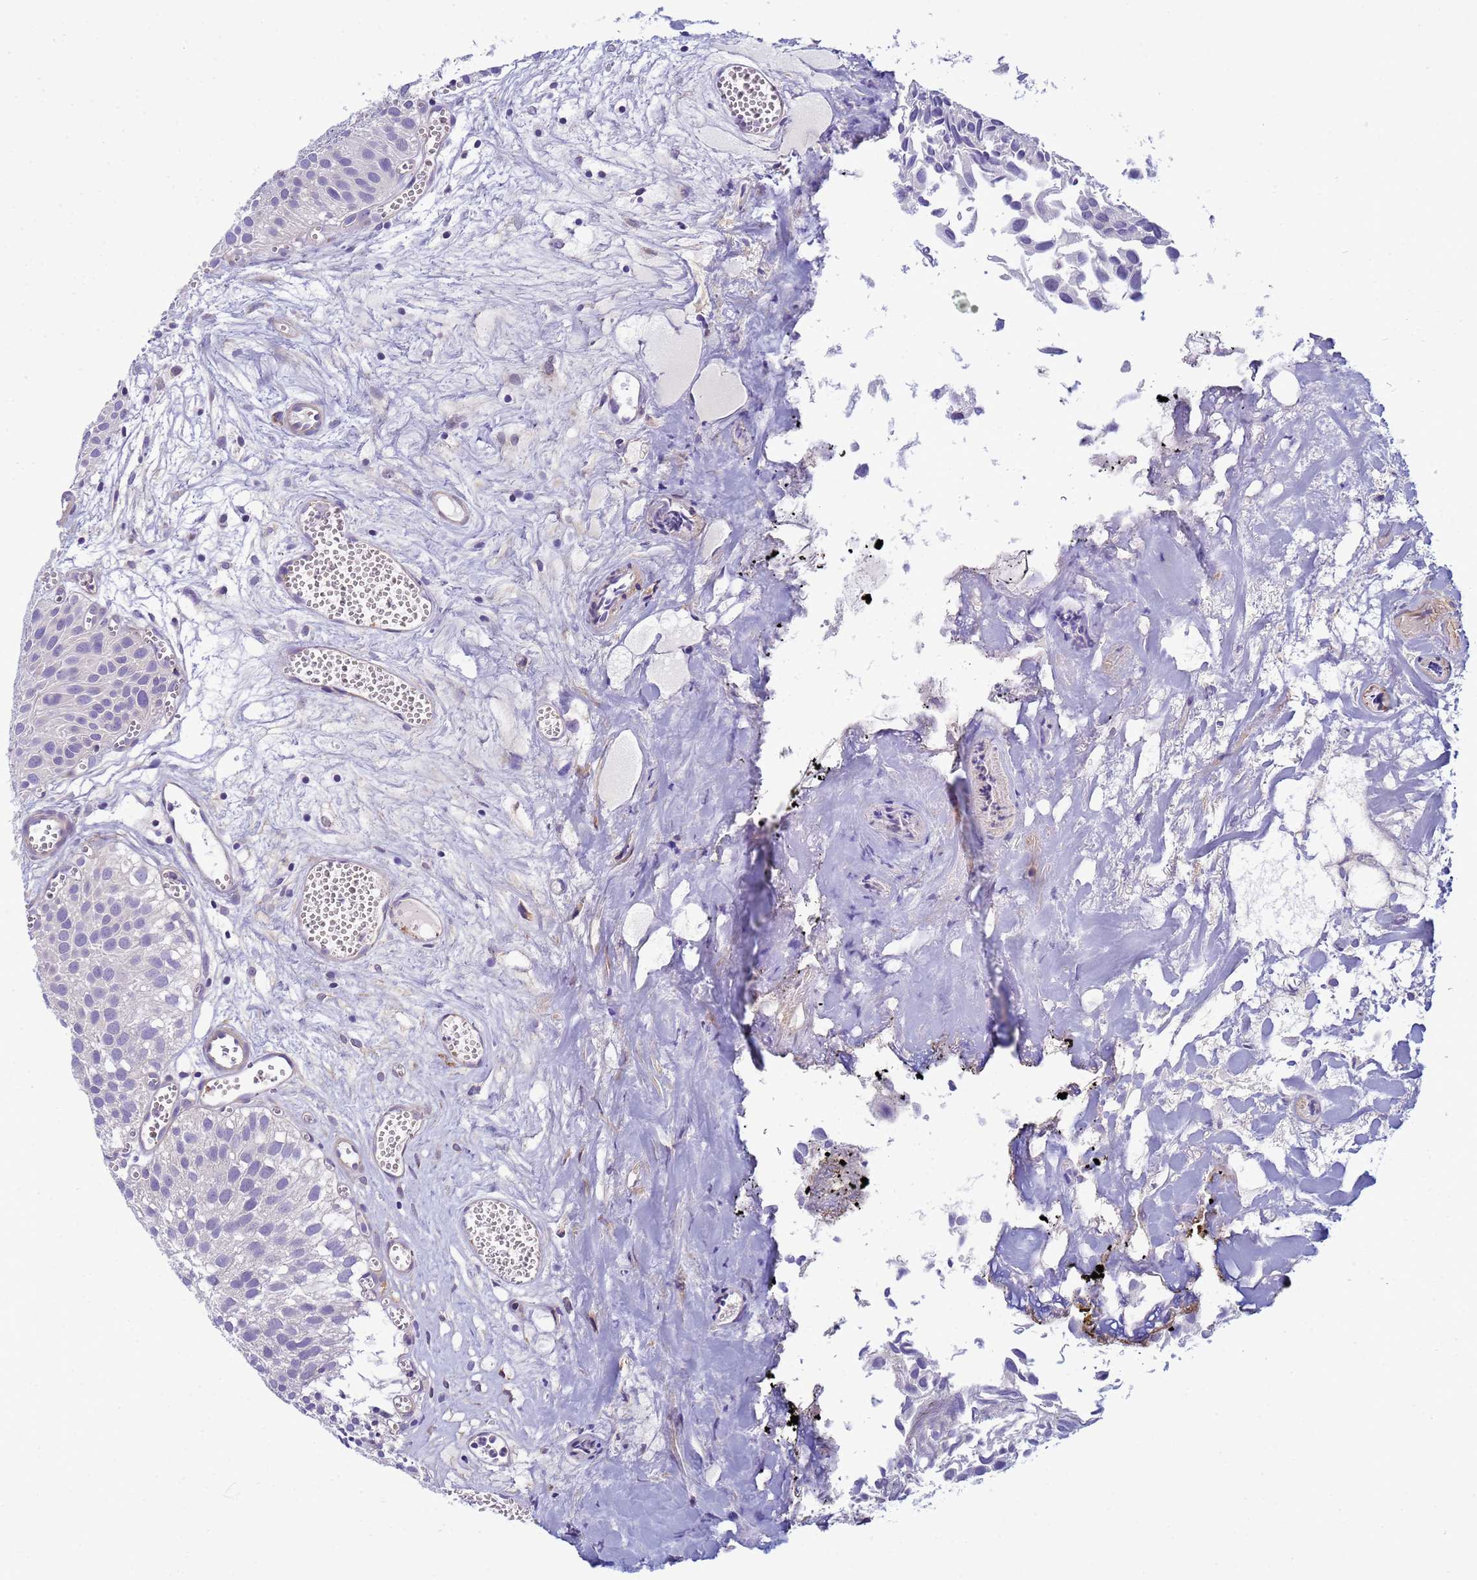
{"staining": {"intensity": "negative", "quantity": "none", "location": "none"}, "tissue": "urothelial cancer", "cell_type": "Tumor cells", "image_type": "cancer", "snomed": [{"axis": "morphology", "description": "Urothelial carcinoma, Low grade"}, {"axis": "topography", "description": "Urinary bladder"}], "caption": "IHC micrograph of urothelial carcinoma (low-grade) stained for a protein (brown), which shows no expression in tumor cells.", "gene": "TRPC6", "patient": {"sex": "male", "age": 88}}